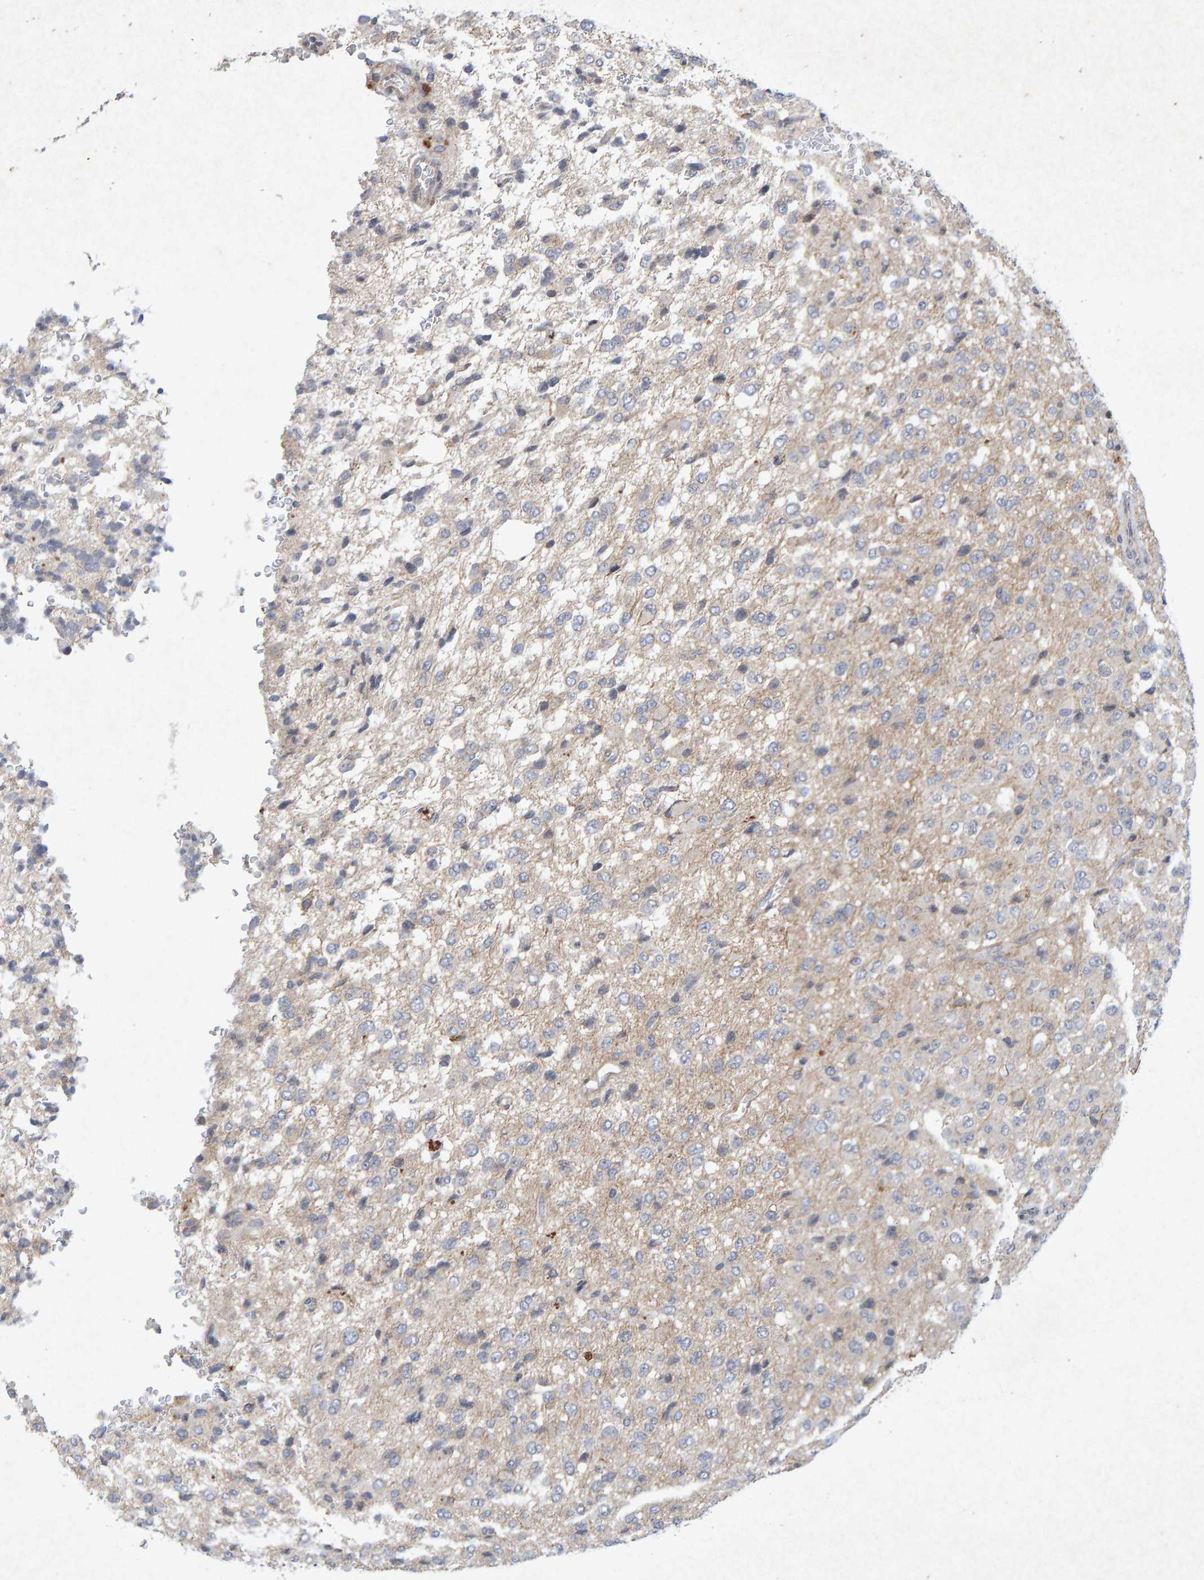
{"staining": {"intensity": "weak", "quantity": "<25%", "location": "cytoplasmic/membranous"}, "tissue": "glioma", "cell_type": "Tumor cells", "image_type": "cancer", "snomed": [{"axis": "morphology", "description": "Glioma, malignant, High grade"}, {"axis": "topography", "description": "pancreas cauda"}], "caption": "The immunohistochemistry photomicrograph has no significant staining in tumor cells of malignant glioma (high-grade) tissue.", "gene": "CDH2", "patient": {"sex": "male", "age": 60}}